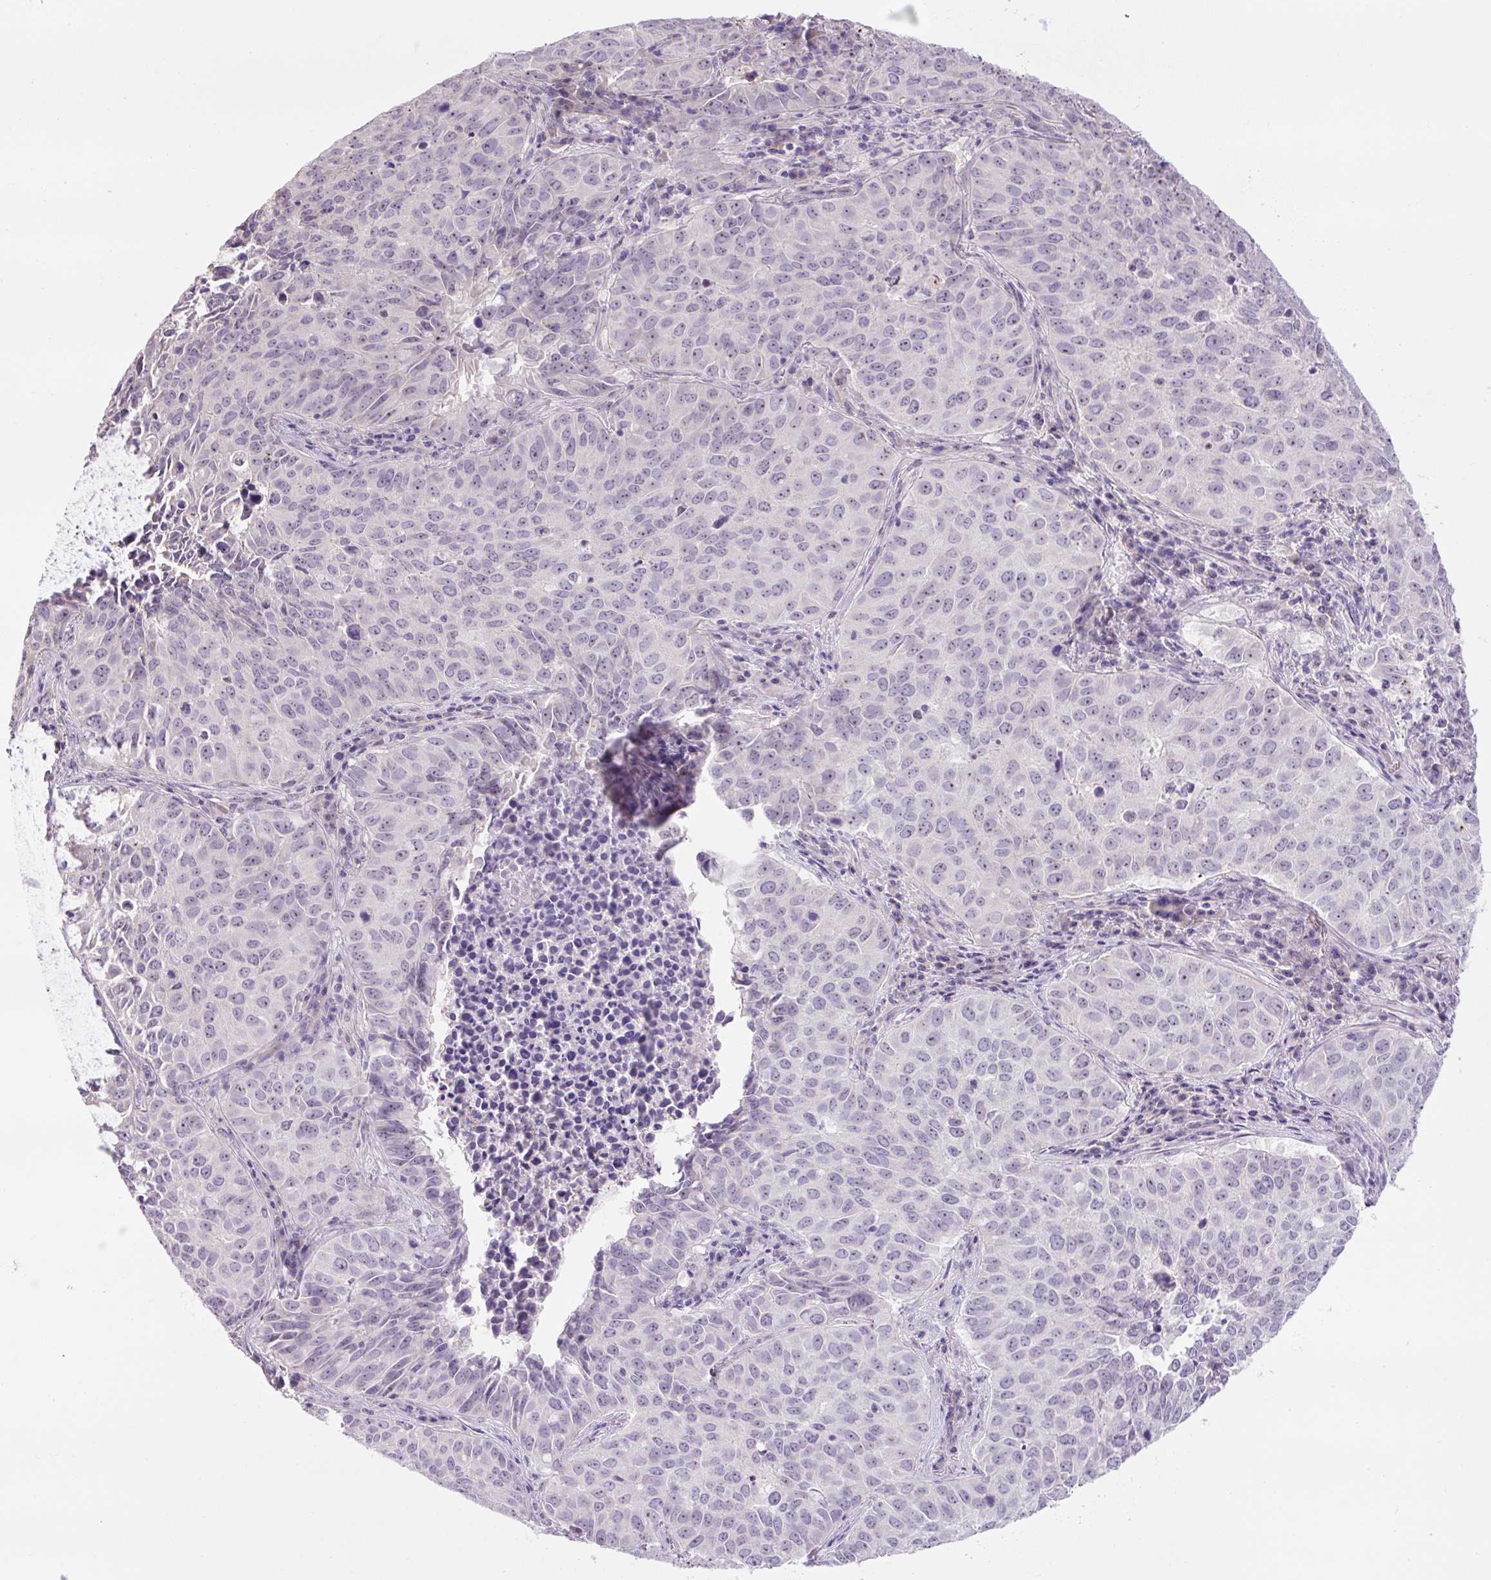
{"staining": {"intensity": "negative", "quantity": "none", "location": "none"}, "tissue": "lung cancer", "cell_type": "Tumor cells", "image_type": "cancer", "snomed": [{"axis": "morphology", "description": "Adenocarcinoma, NOS"}, {"axis": "topography", "description": "Lung"}], "caption": "Tumor cells are negative for brown protein staining in adenocarcinoma (lung). (DAB immunohistochemistry with hematoxylin counter stain).", "gene": "TMEM151B", "patient": {"sex": "female", "age": 50}}